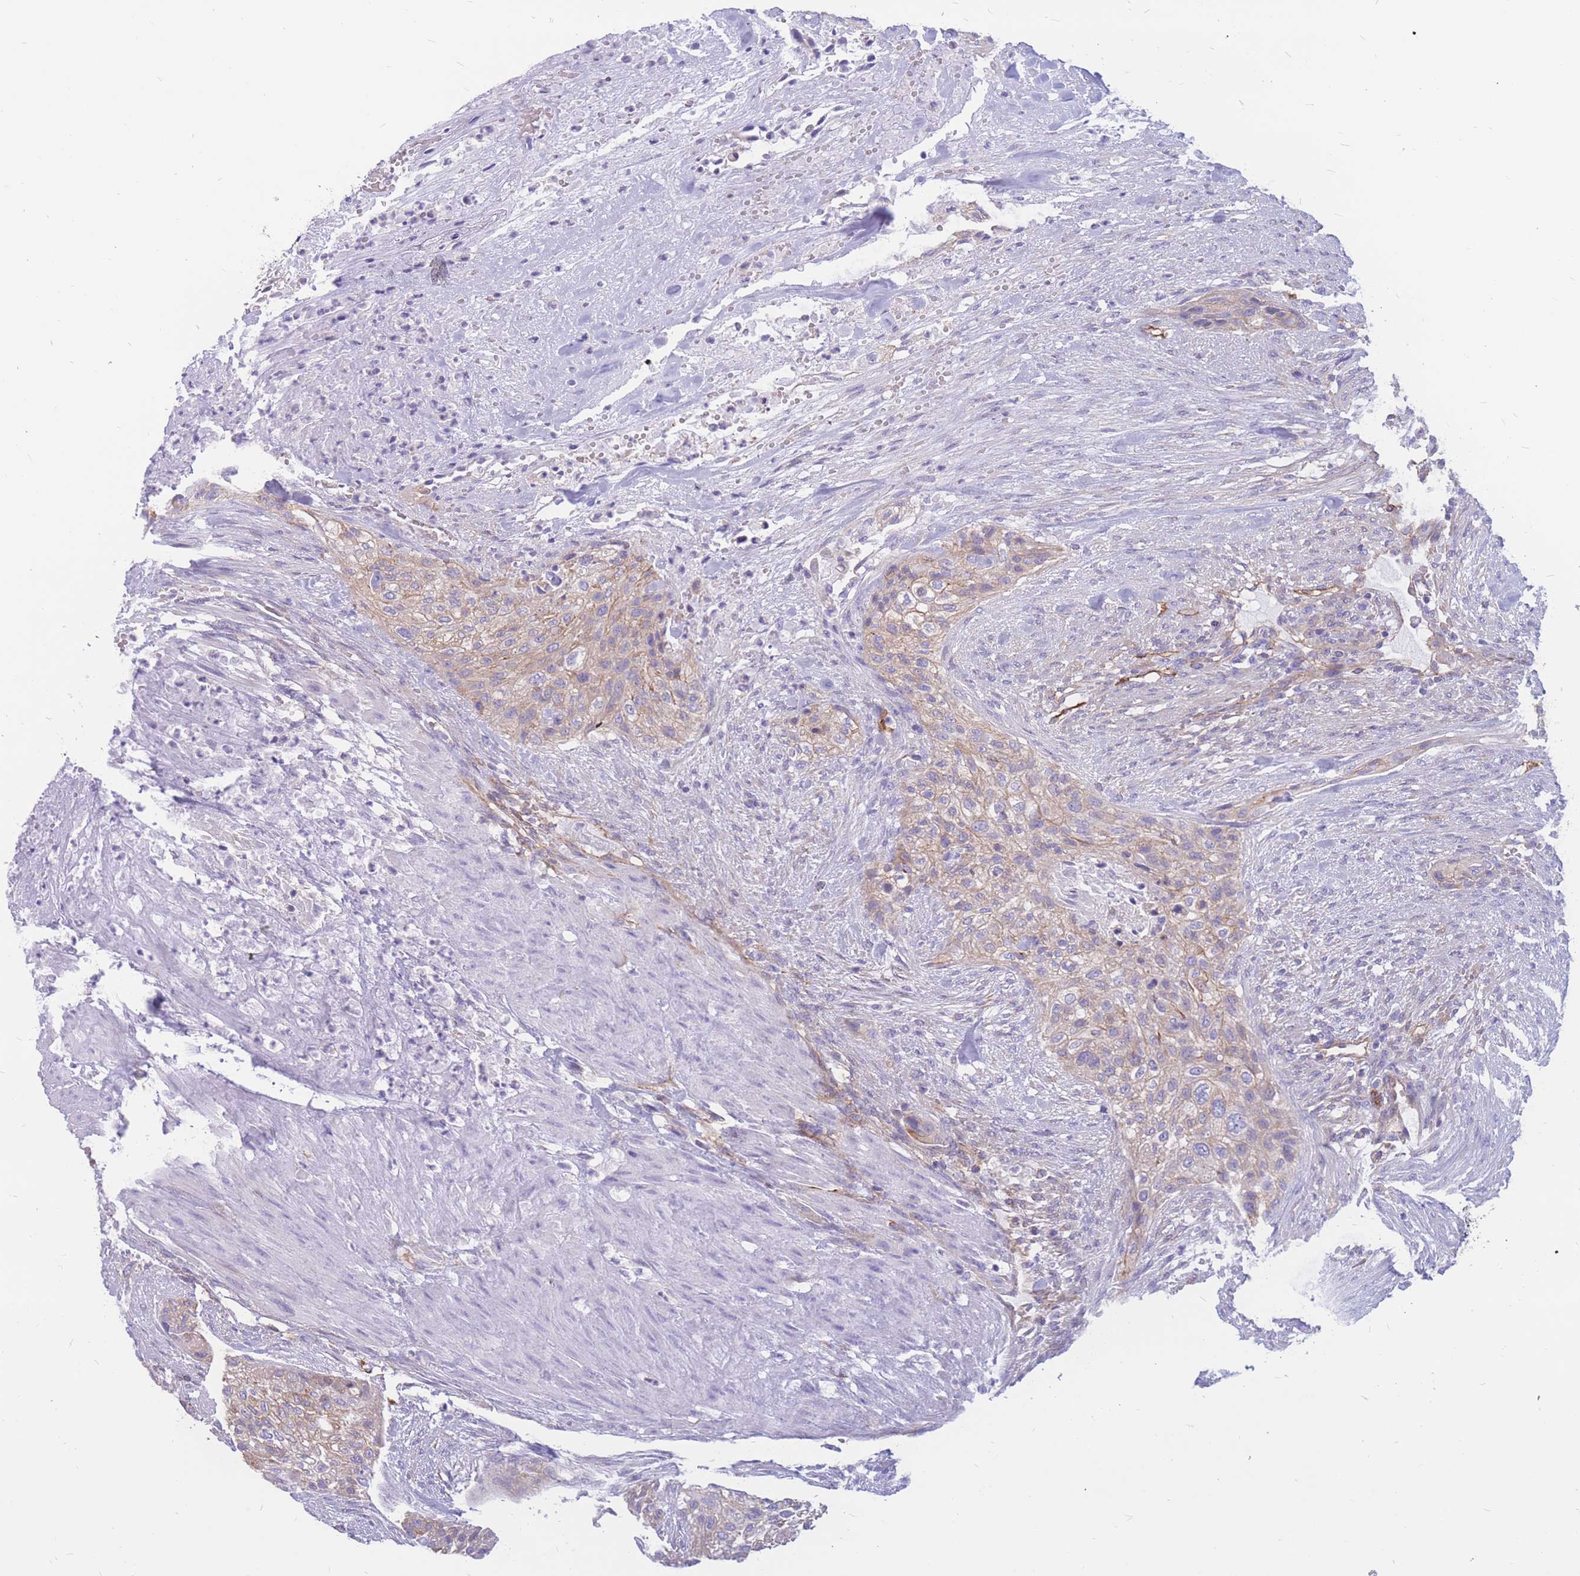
{"staining": {"intensity": "weak", "quantity": ">75%", "location": "cytoplasmic/membranous"}, "tissue": "urothelial cancer", "cell_type": "Tumor cells", "image_type": "cancer", "snomed": [{"axis": "morphology", "description": "Urothelial carcinoma, High grade"}, {"axis": "topography", "description": "Urinary bladder"}], "caption": "Protein staining by immunohistochemistry (IHC) displays weak cytoplasmic/membranous staining in approximately >75% of tumor cells in high-grade urothelial carcinoma. (brown staining indicates protein expression, while blue staining denotes nuclei).", "gene": "ADD2", "patient": {"sex": "male", "age": 35}}